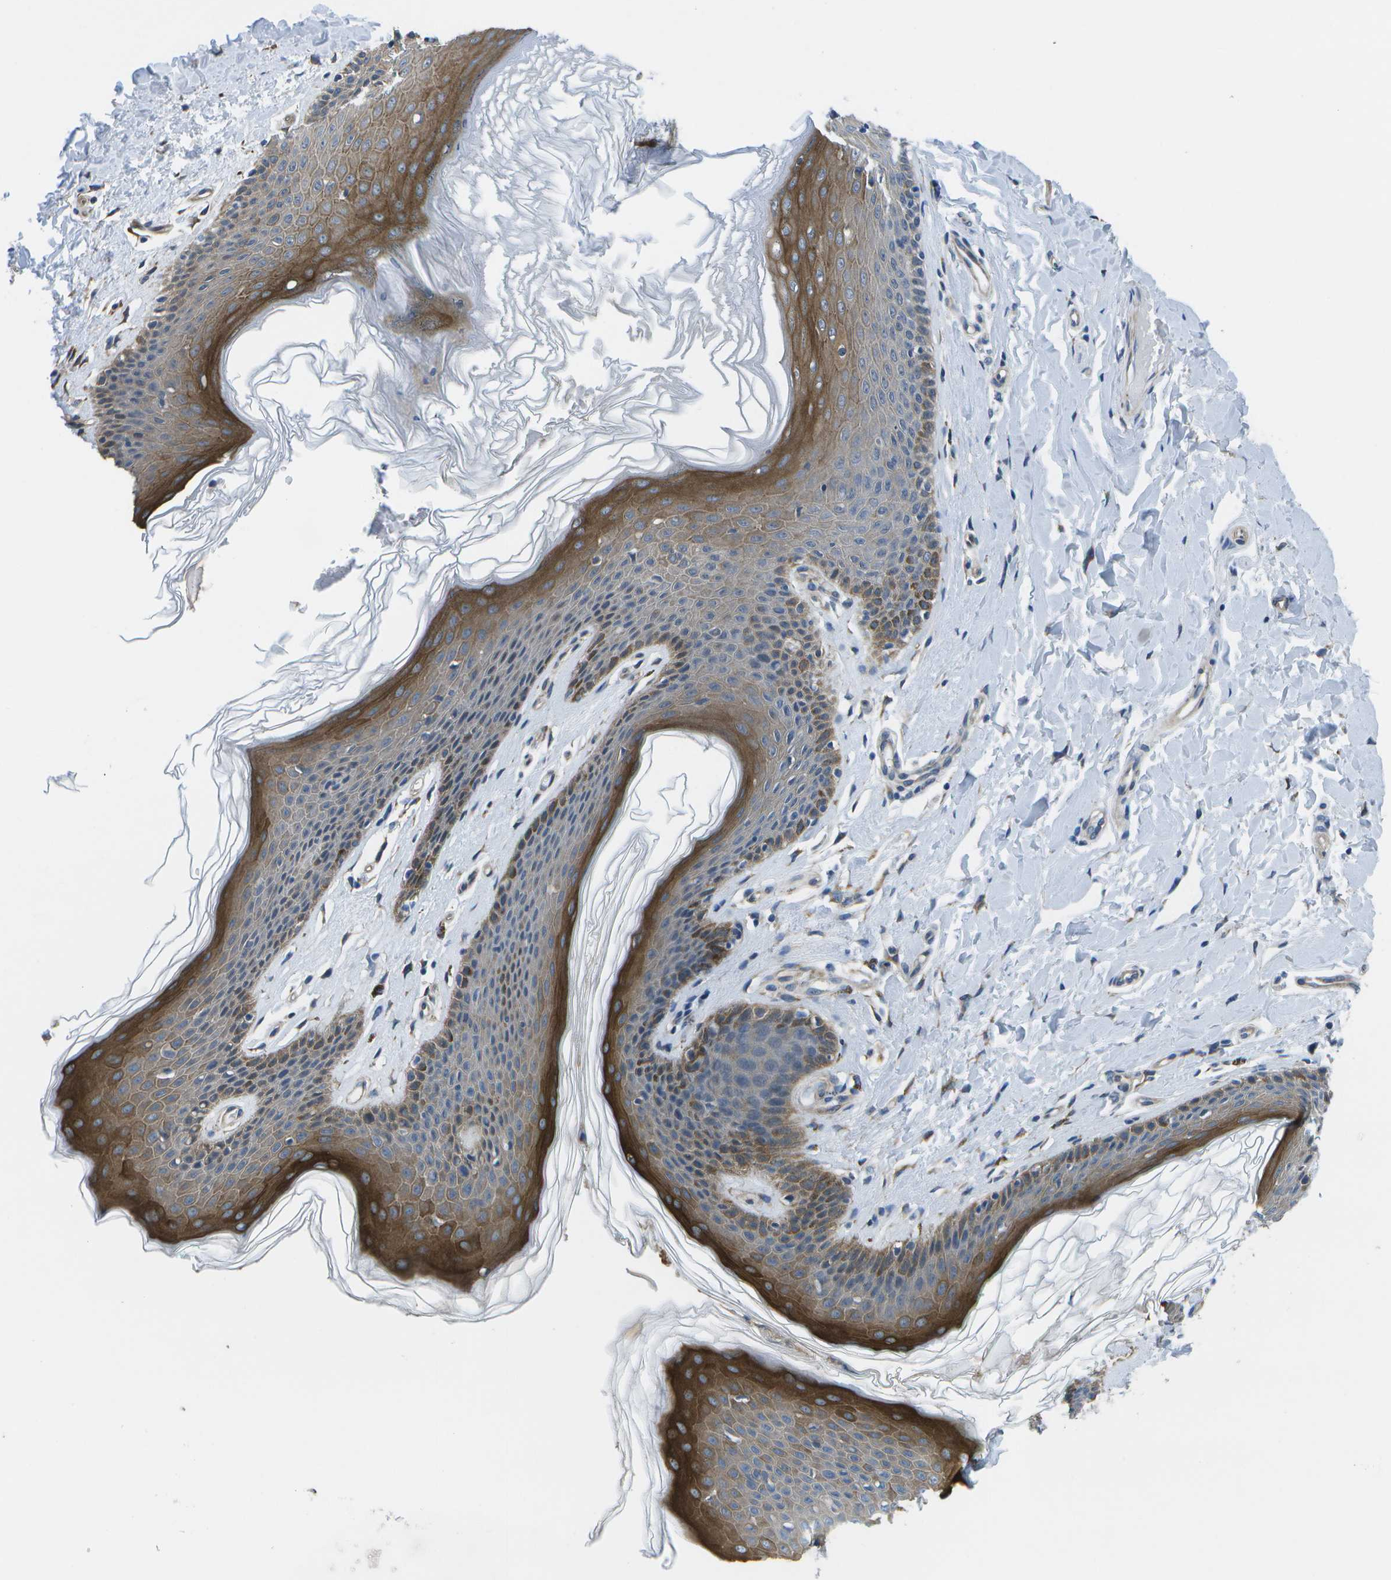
{"staining": {"intensity": "strong", "quantity": "25%-75%", "location": "cytoplasmic/membranous"}, "tissue": "skin", "cell_type": "Epidermal cells", "image_type": "normal", "snomed": [{"axis": "morphology", "description": "Normal tissue, NOS"}, {"axis": "topography", "description": "Vulva"}], "caption": "Epidermal cells demonstrate high levels of strong cytoplasmic/membranous expression in about 25%-75% of cells in benign human skin.", "gene": "P3H1", "patient": {"sex": "female", "age": 66}}